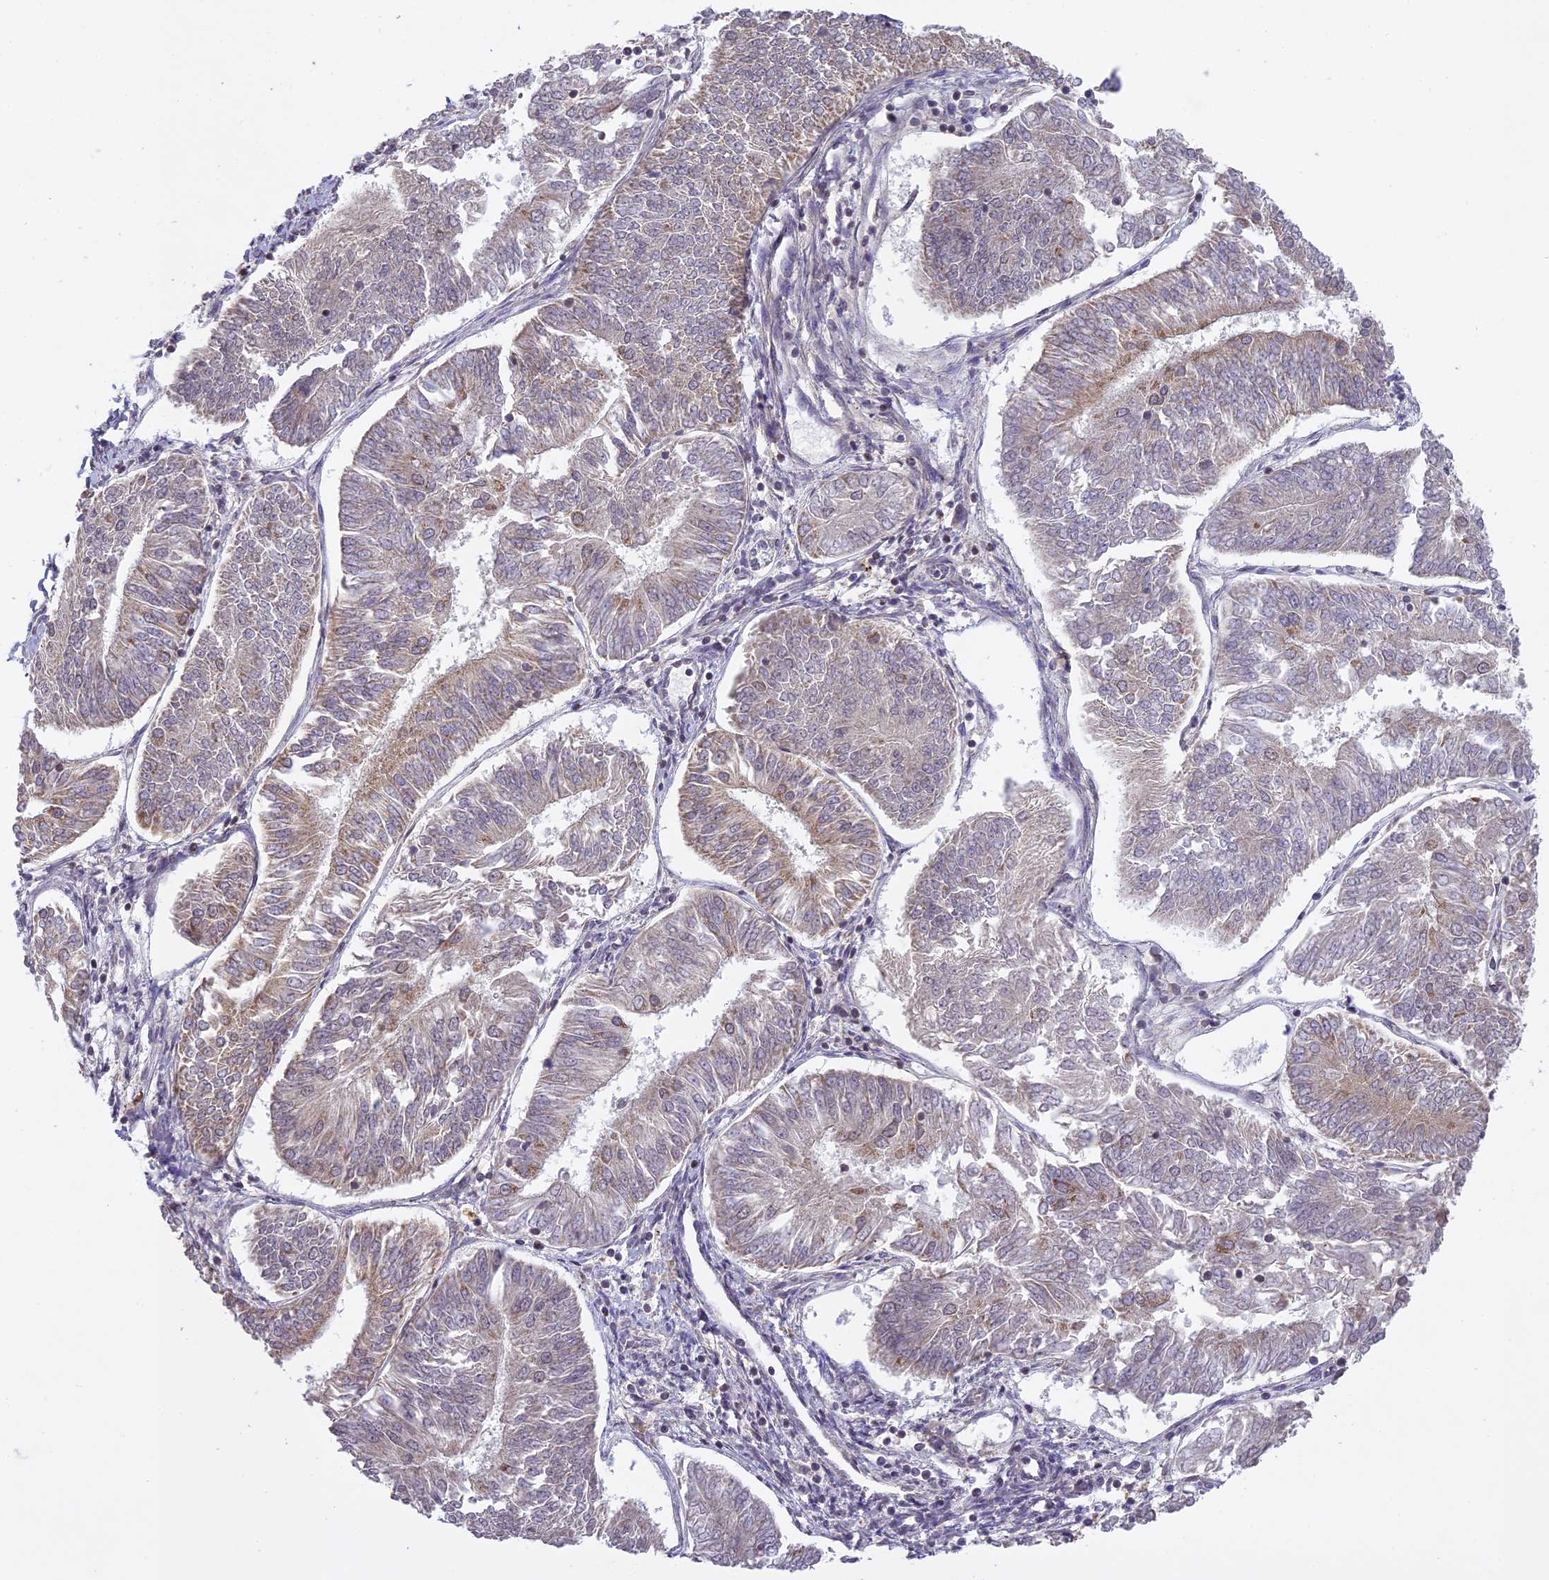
{"staining": {"intensity": "weak", "quantity": "25%-75%", "location": "cytoplasmic/membranous"}, "tissue": "endometrial cancer", "cell_type": "Tumor cells", "image_type": "cancer", "snomed": [{"axis": "morphology", "description": "Adenocarcinoma, NOS"}, {"axis": "topography", "description": "Endometrium"}], "caption": "The photomicrograph demonstrates staining of endometrial cancer, revealing weak cytoplasmic/membranous protein positivity (brown color) within tumor cells.", "gene": "ERG28", "patient": {"sex": "female", "age": 58}}